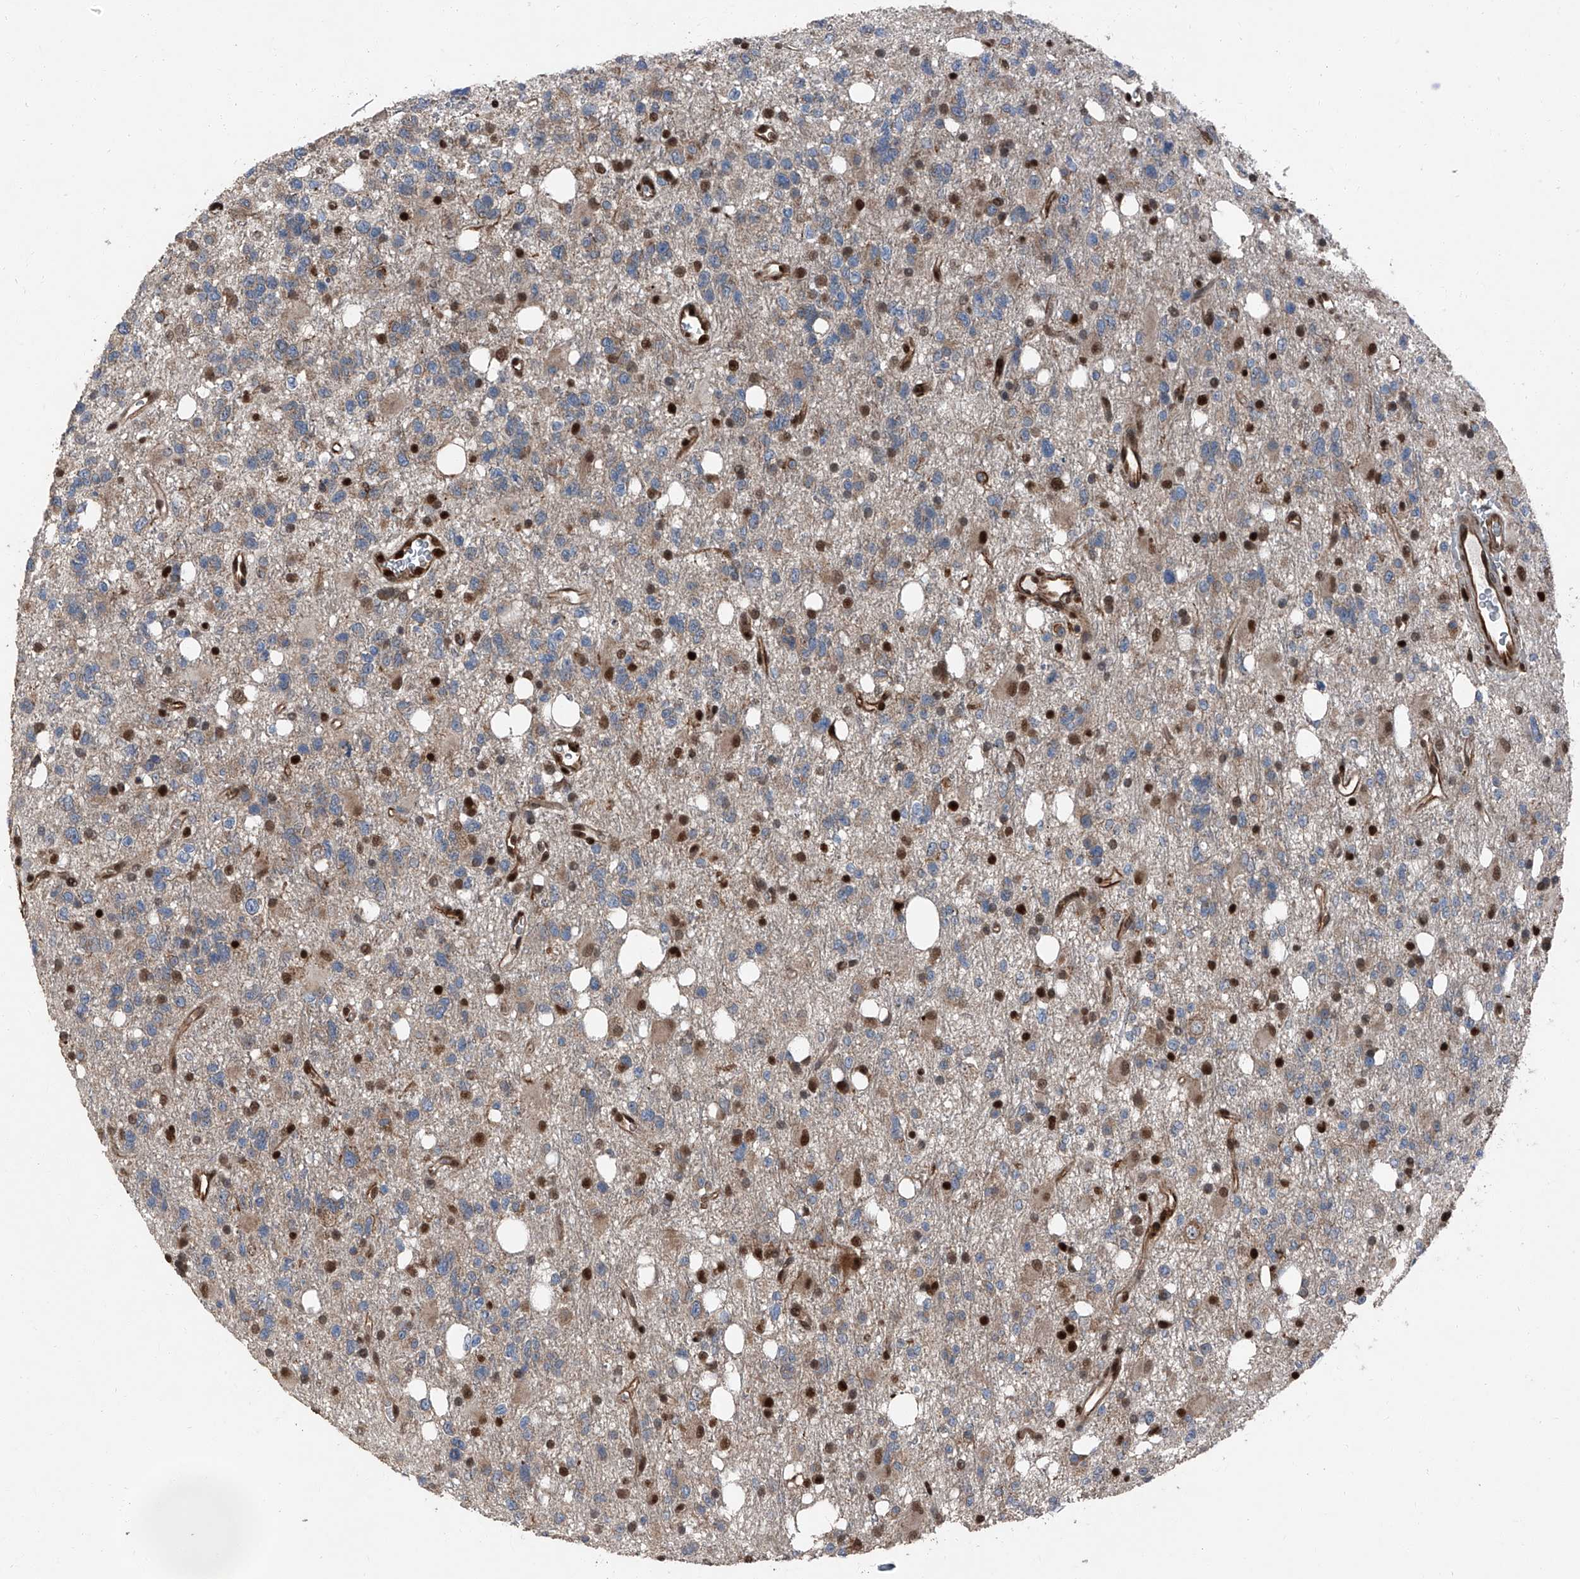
{"staining": {"intensity": "moderate", "quantity": "25%-75%", "location": "cytoplasmic/membranous,nuclear"}, "tissue": "glioma", "cell_type": "Tumor cells", "image_type": "cancer", "snomed": [{"axis": "morphology", "description": "Glioma, malignant, High grade"}, {"axis": "topography", "description": "Brain"}], "caption": "High-grade glioma (malignant) stained with DAB (3,3'-diaminobenzidine) immunohistochemistry (IHC) exhibits medium levels of moderate cytoplasmic/membranous and nuclear staining in about 25%-75% of tumor cells. (DAB IHC with brightfield microscopy, high magnification).", "gene": "FKBP5", "patient": {"sex": "female", "age": 62}}